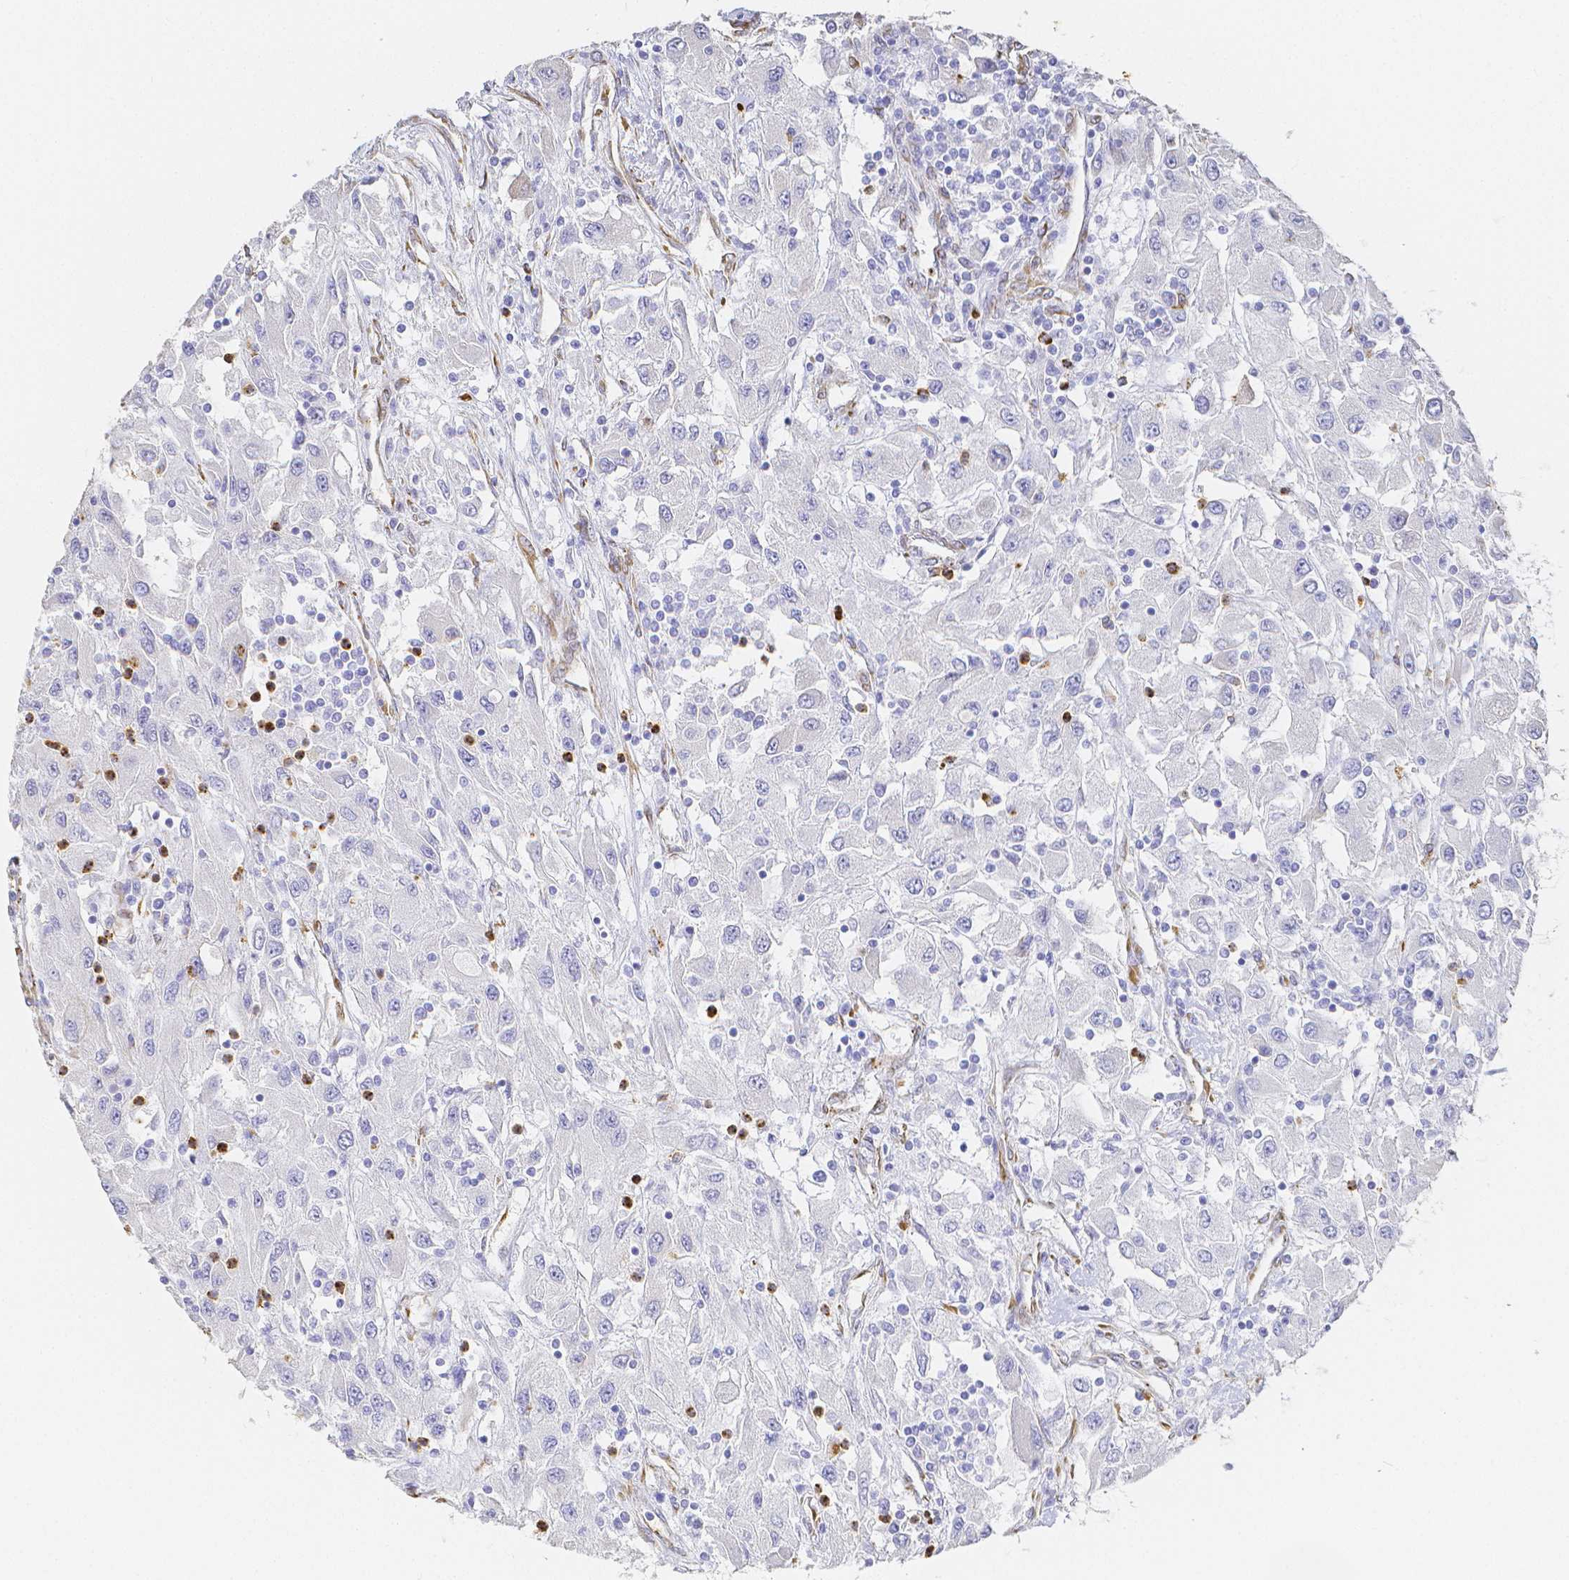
{"staining": {"intensity": "negative", "quantity": "none", "location": "none"}, "tissue": "renal cancer", "cell_type": "Tumor cells", "image_type": "cancer", "snomed": [{"axis": "morphology", "description": "Adenocarcinoma, NOS"}, {"axis": "topography", "description": "Kidney"}], "caption": "Tumor cells show no significant positivity in renal cancer. Nuclei are stained in blue.", "gene": "SMURF1", "patient": {"sex": "female", "age": 67}}